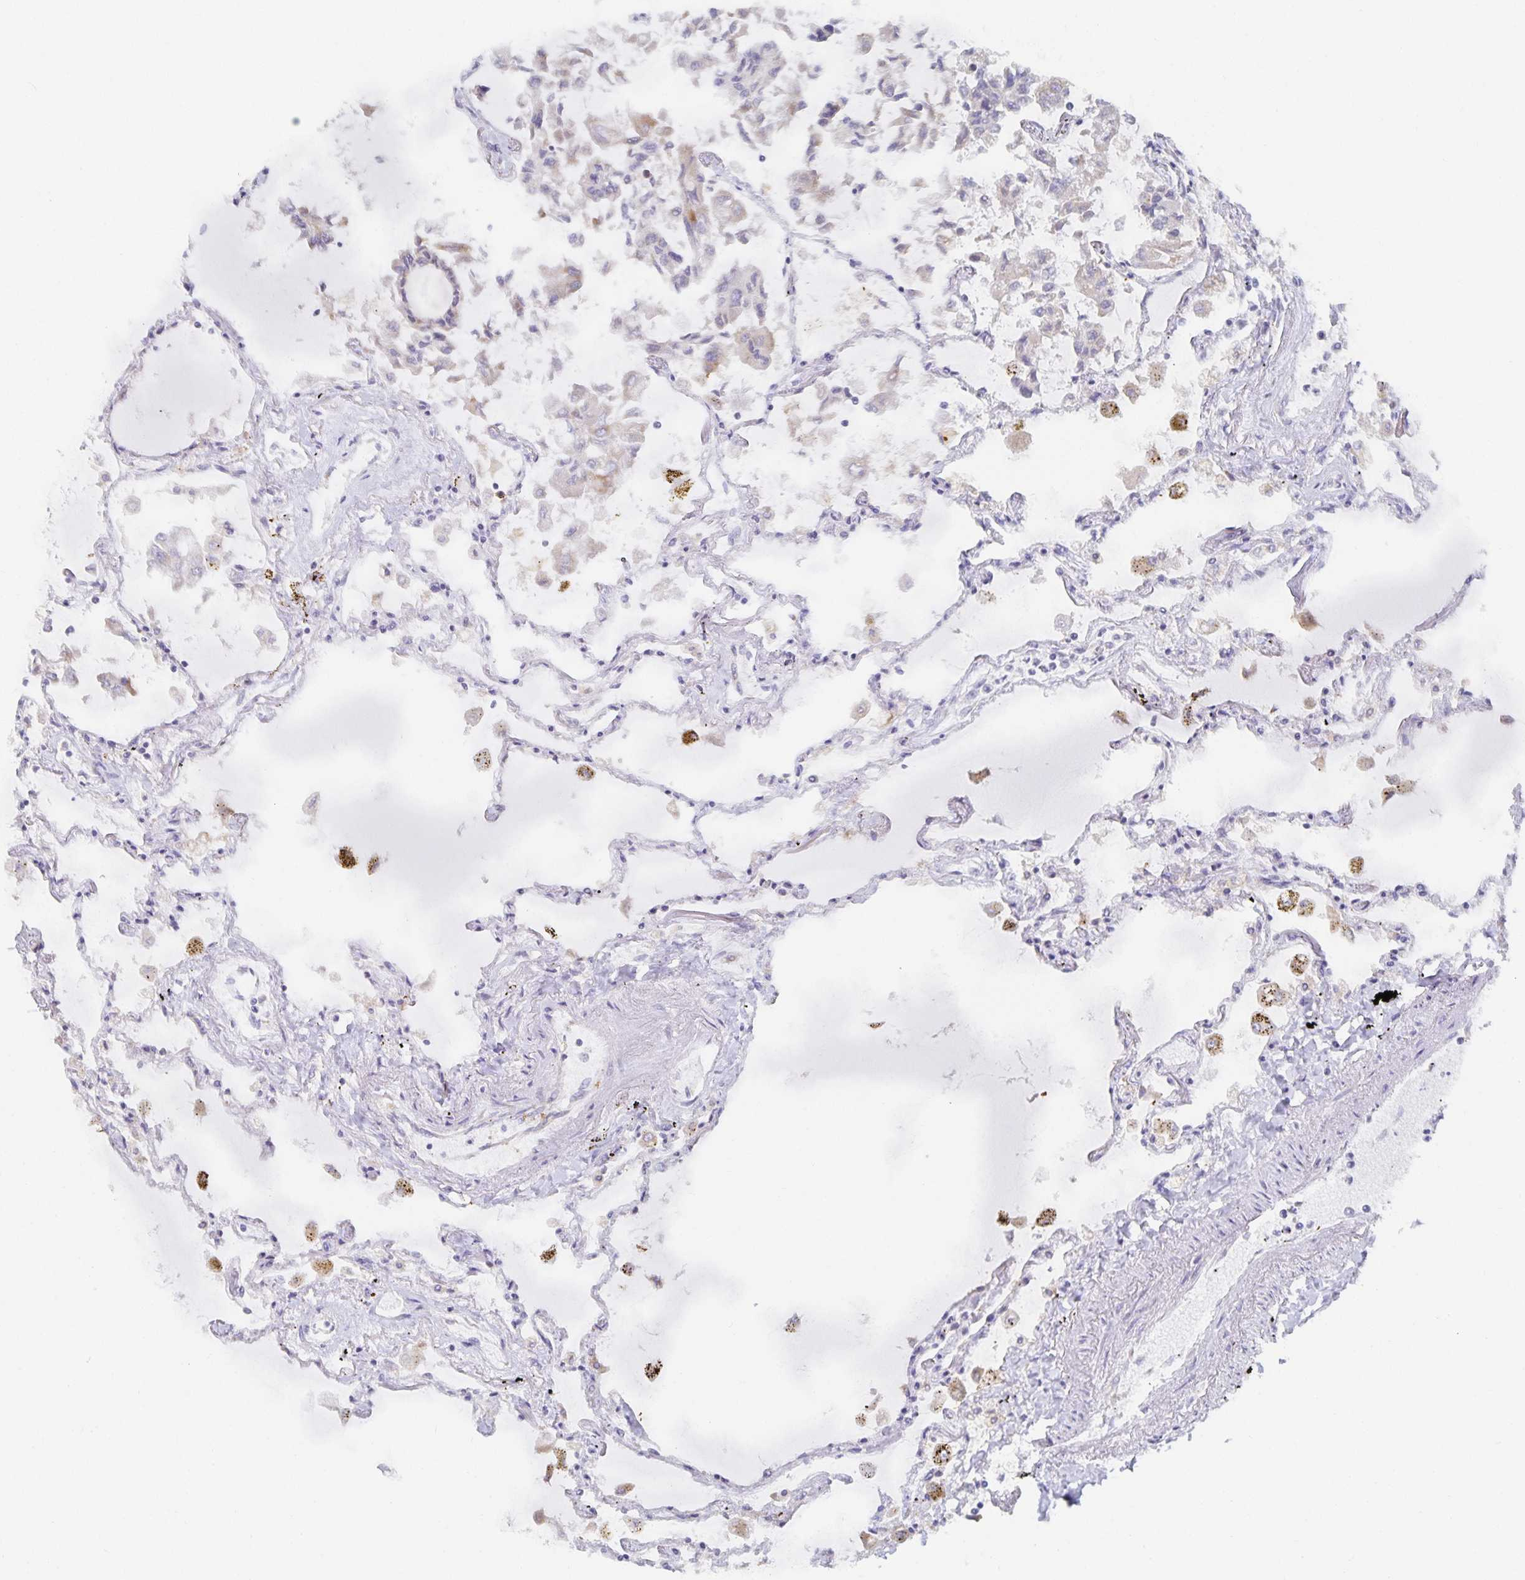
{"staining": {"intensity": "moderate", "quantity": "<25%", "location": "cytoplasmic/membranous"}, "tissue": "lung", "cell_type": "Alveolar cells", "image_type": "normal", "snomed": [{"axis": "morphology", "description": "Normal tissue, NOS"}, {"axis": "morphology", "description": "Adenocarcinoma, NOS"}, {"axis": "topography", "description": "Cartilage tissue"}, {"axis": "topography", "description": "Lung"}], "caption": "An immunohistochemistry image of normal tissue is shown. Protein staining in brown labels moderate cytoplasmic/membranous positivity in lung within alveolar cells. The staining was performed using DAB (3,3'-diaminobenzidine), with brown indicating positive protein expression. Nuclei are stained blue with hematoxylin.", "gene": "NOMO1", "patient": {"sex": "female", "age": 67}}